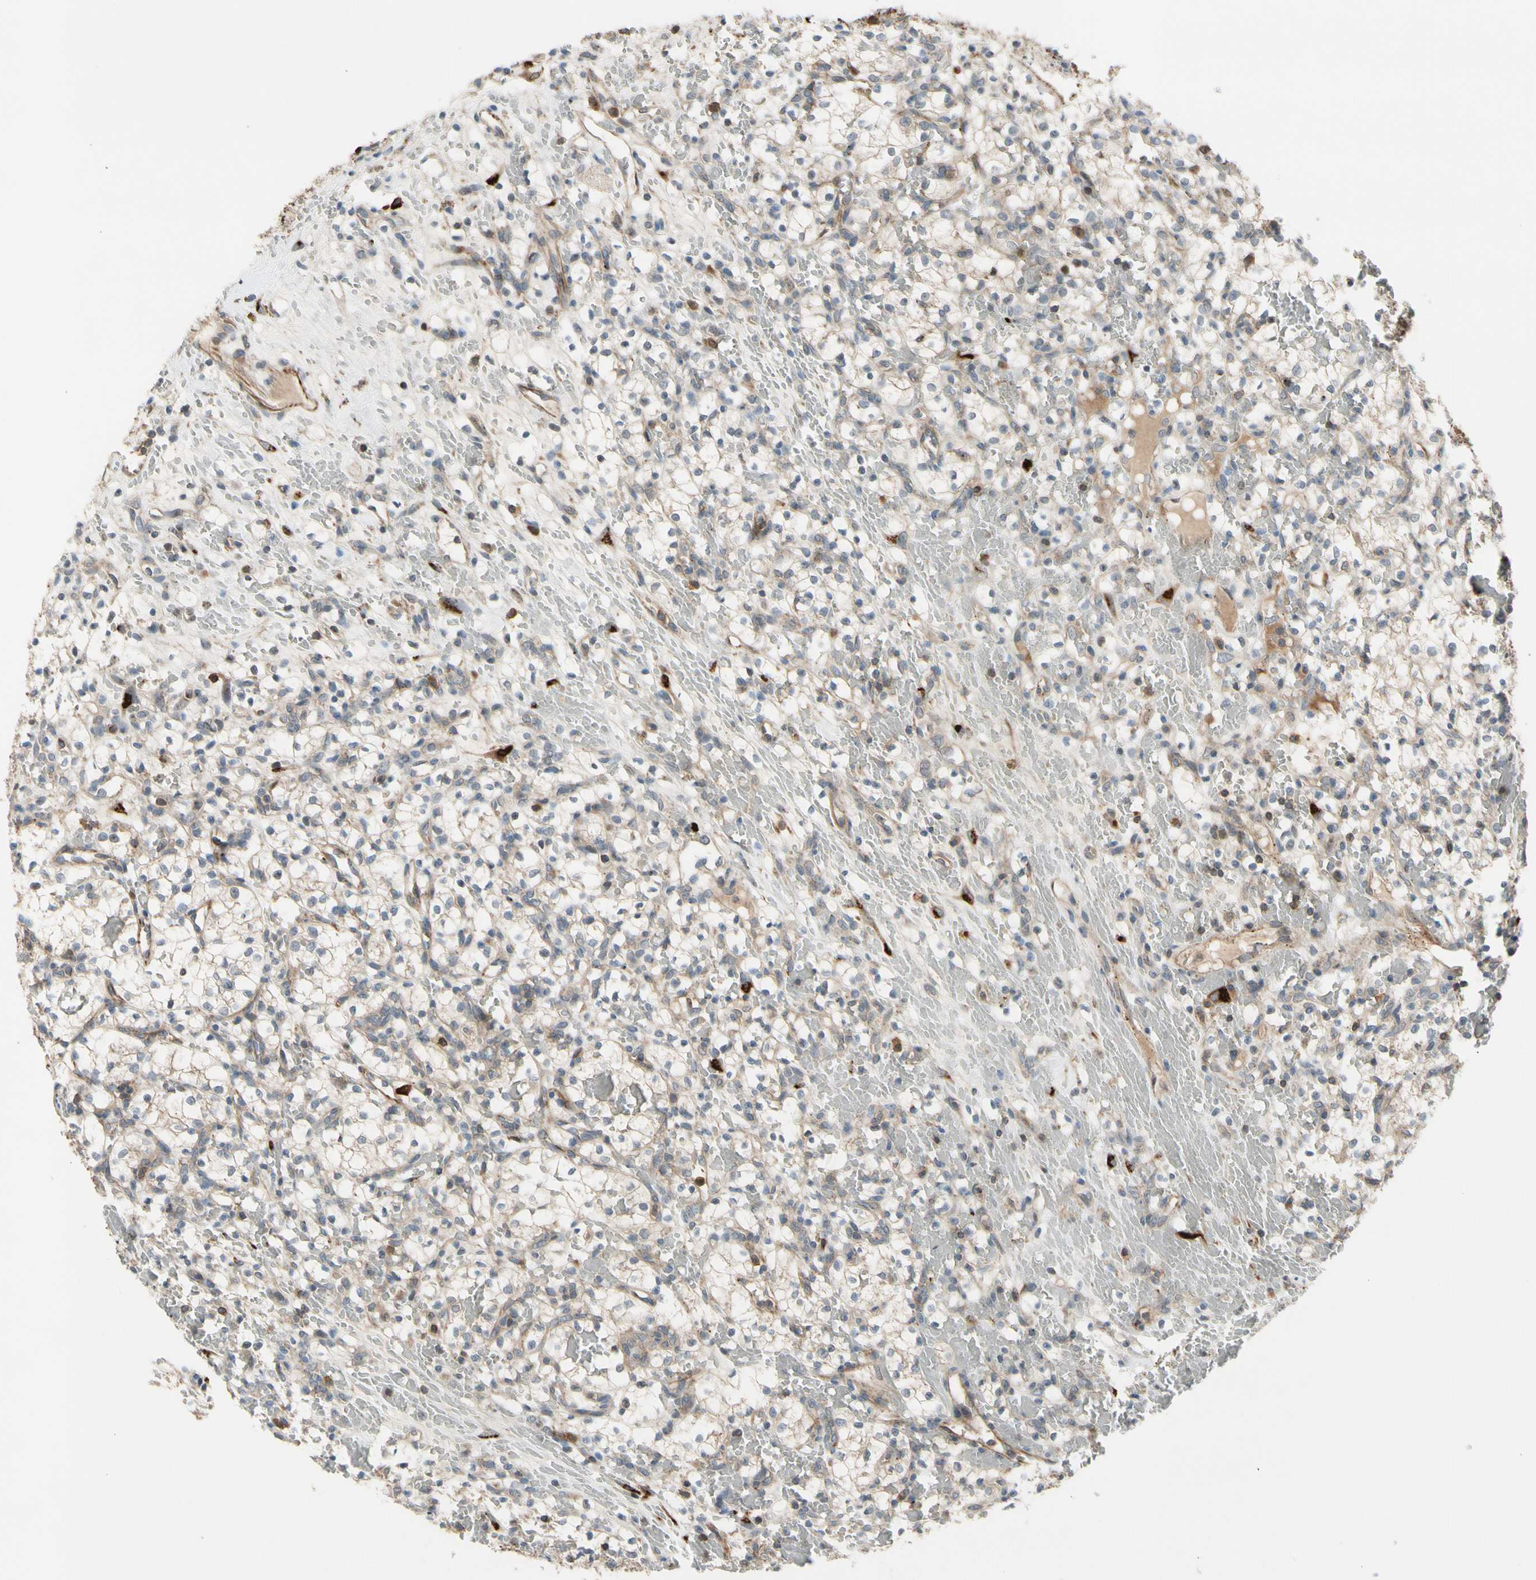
{"staining": {"intensity": "weak", "quantity": "<25%", "location": "cytoplasmic/membranous"}, "tissue": "renal cancer", "cell_type": "Tumor cells", "image_type": "cancer", "snomed": [{"axis": "morphology", "description": "Adenocarcinoma, NOS"}, {"axis": "topography", "description": "Kidney"}], "caption": "Immunohistochemical staining of human renal cancer demonstrates no significant positivity in tumor cells.", "gene": "GALNT5", "patient": {"sex": "female", "age": 60}}